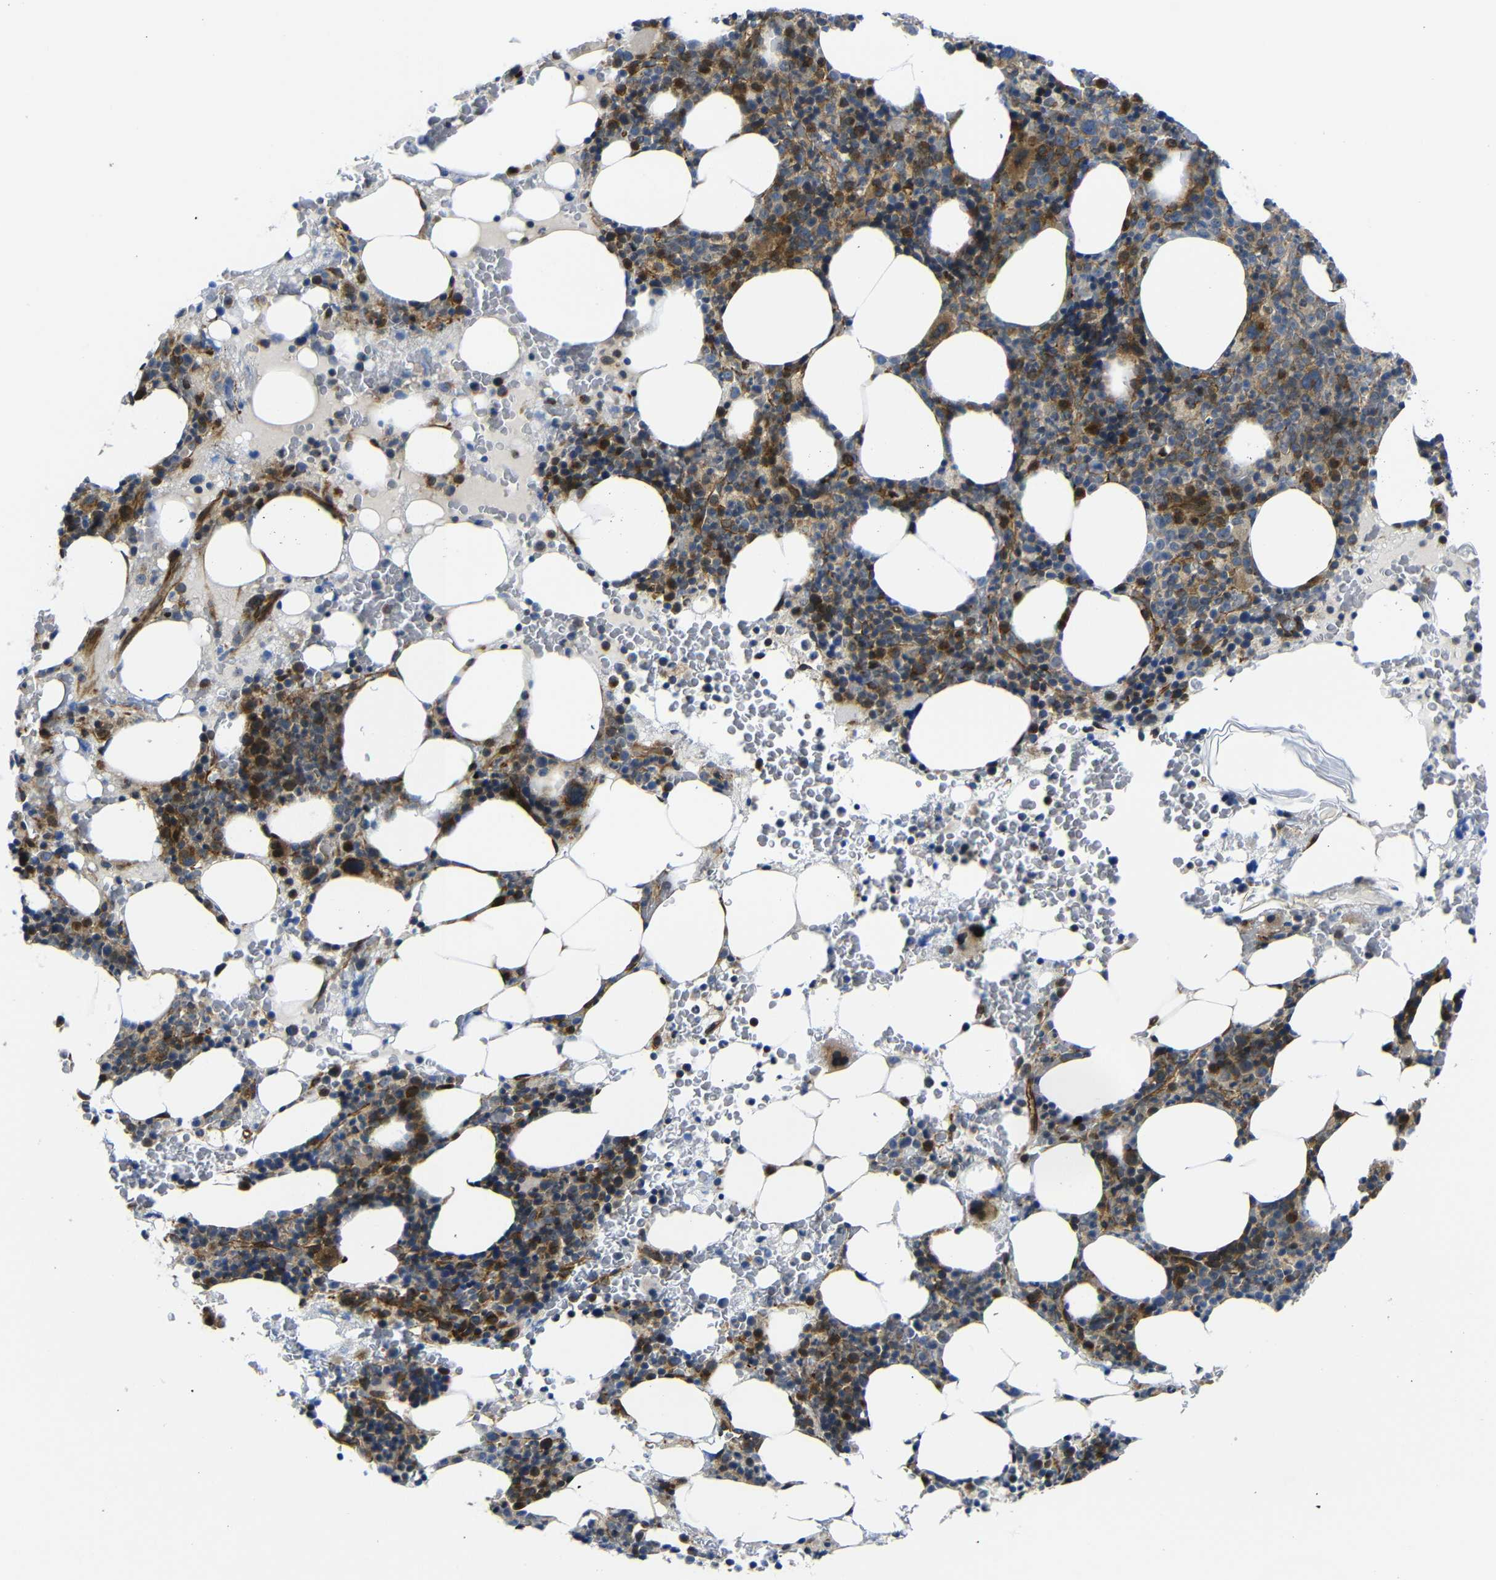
{"staining": {"intensity": "strong", "quantity": "25%-75%", "location": "cytoplasmic/membranous"}, "tissue": "bone marrow", "cell_type": "Hematopoietic cells", "image_type": "normal", "snomed": [{"axis": "morphology", "description": "Normal tissue, NOS"}, {"axis": "morphology", "description": "Inflammation, NOS"}, {"axis": "topography", "description": "Bone marrow"}], "caption": "This photomicrograph shows IHC staining of normal human bone marrow, with high strong cytoplasmic/membranous positivity in approximately 25%-75% of hematopoietic cells.", "gene": "PARP14", "patient": {"sex": "female", "age": 84}}